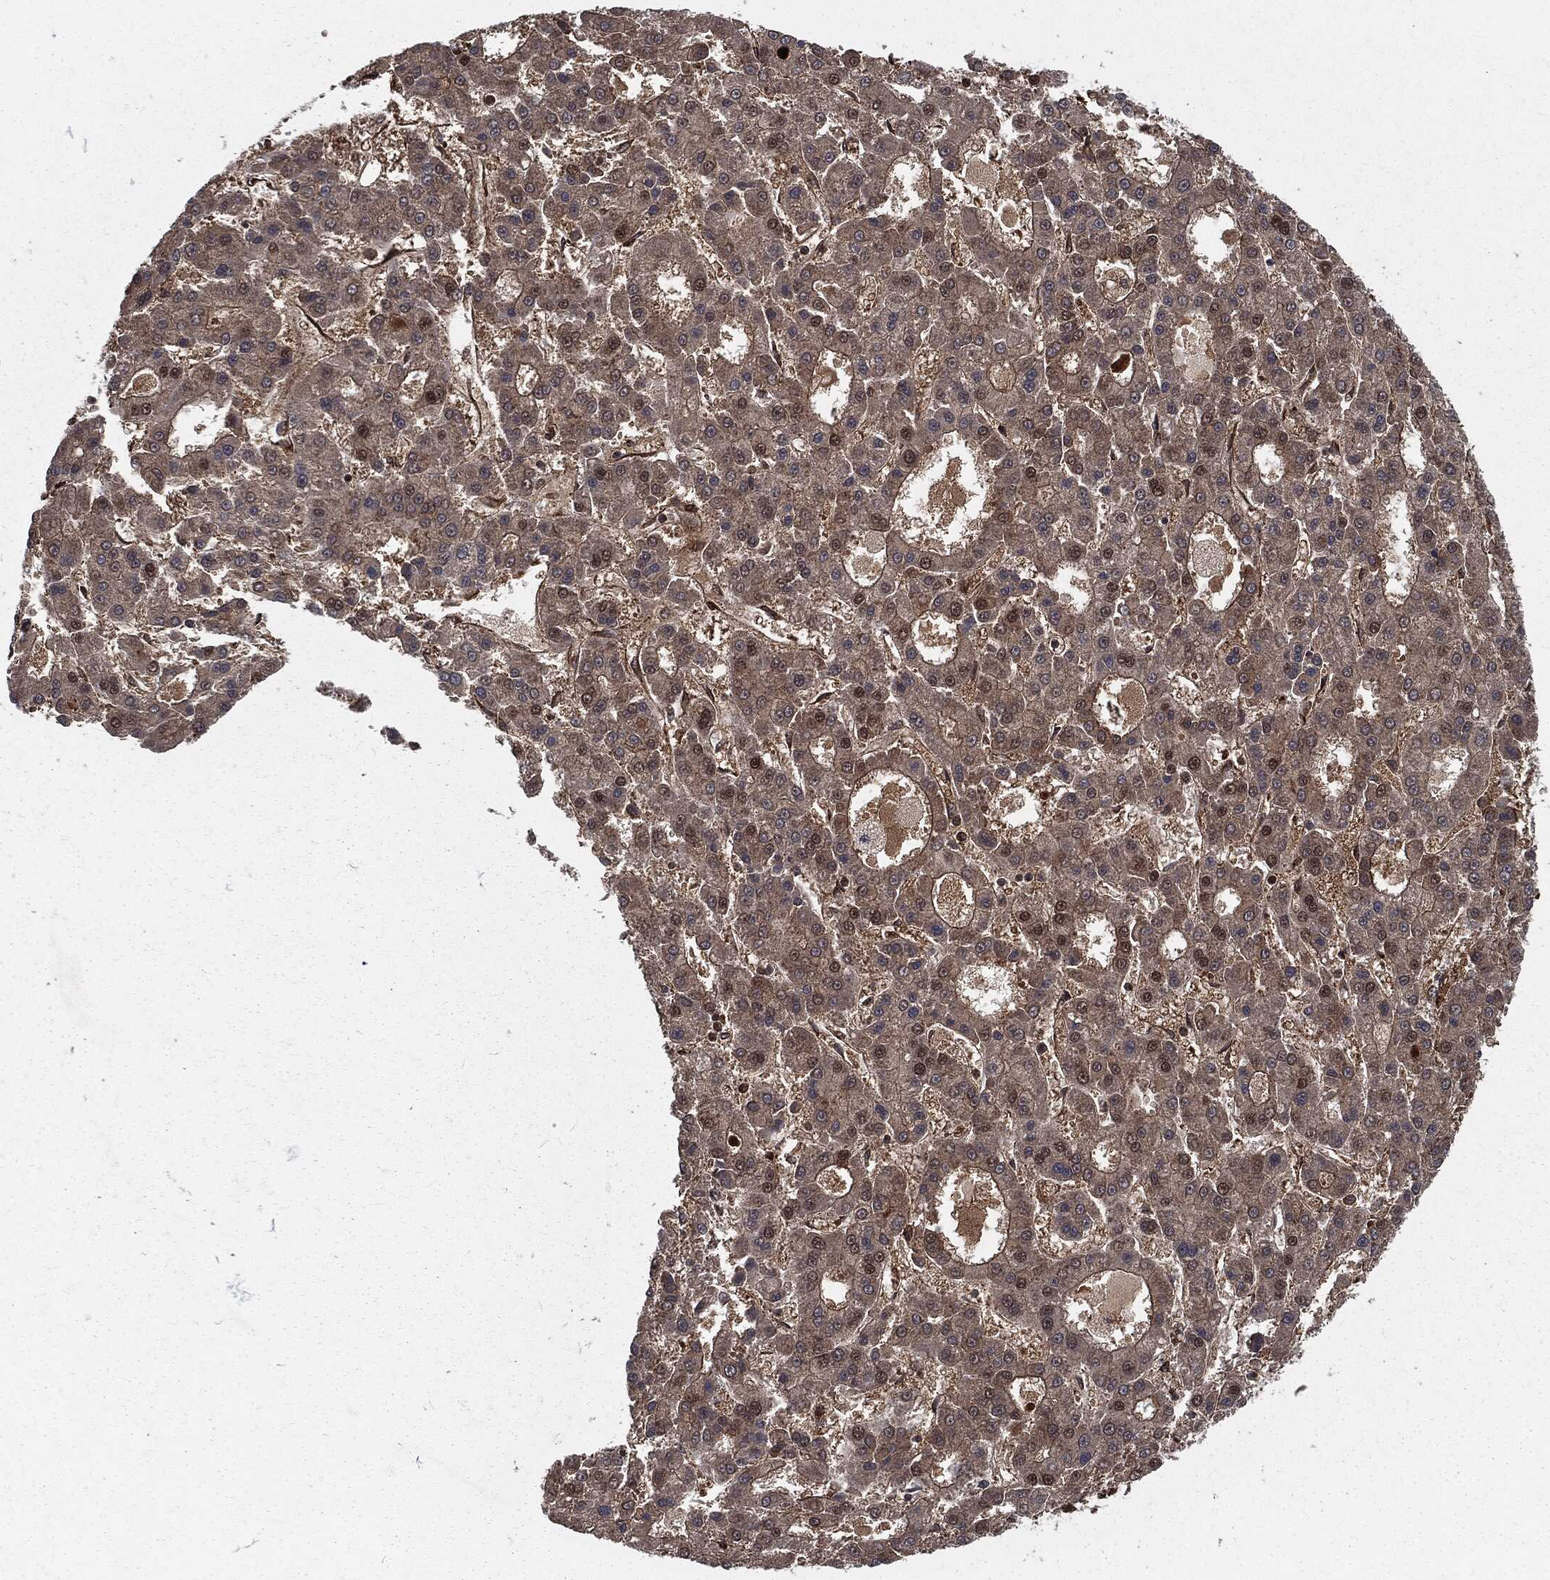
{"staining": {"intensity": "strong", "quantity": "<25%", "location": "nuclear"}, "tissue": "liver cancer", "cell_type": "Tumor cells", "image_type": "cancer", "snomed": [{"axis": "morphology", "description": "Carcinoma, Hepatocellular, NOS"}, {"axis": "topography", "description": "Liver"}], "caption": "Protein expression analysis of hepatocellular carcinoma (liver) displays strong nuclear staining in about <25% of tumor cells.", "gene": "RANBP9", "patient": {"sex": "male", "age": 70}}